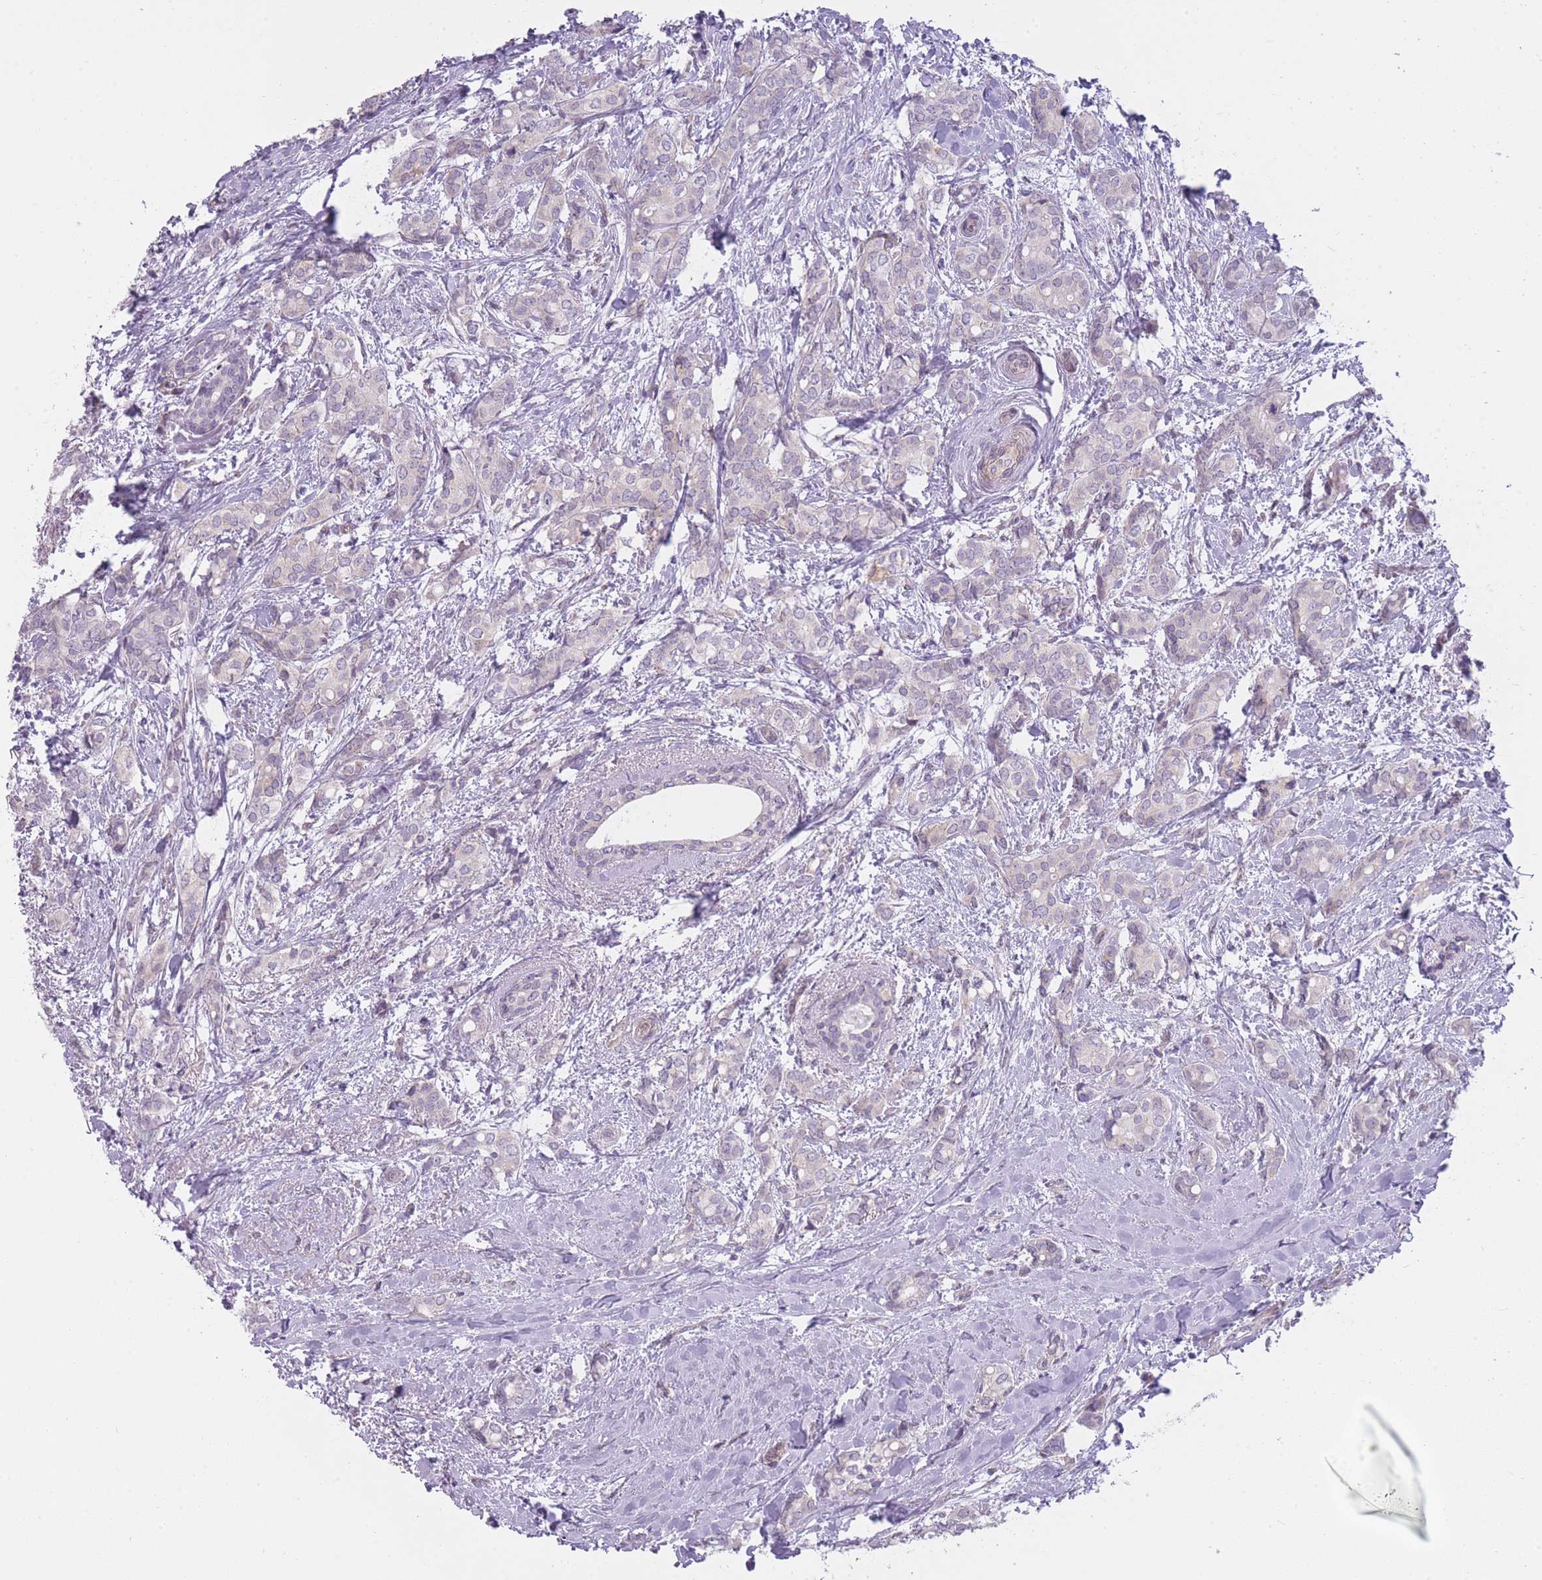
{"staining": {"intensity": "negative", "quantity": "none", "location": "none"}, "tissue": "breast cancer", "cell_type": "Tumor cells", "image_type": "cancer", "snomed": [{"axis": "morphology", "description": "Duct carcinoma"}, {"axis": "topography", "description": "Breast"}], "caption": "Immunohistochemical staining of breast cancer (invasive ductal carcinoma) exhibits no significant staining in tumor cells.", "gene": "PGRMC2", "patient": {"sex": "female", "age": 73}}